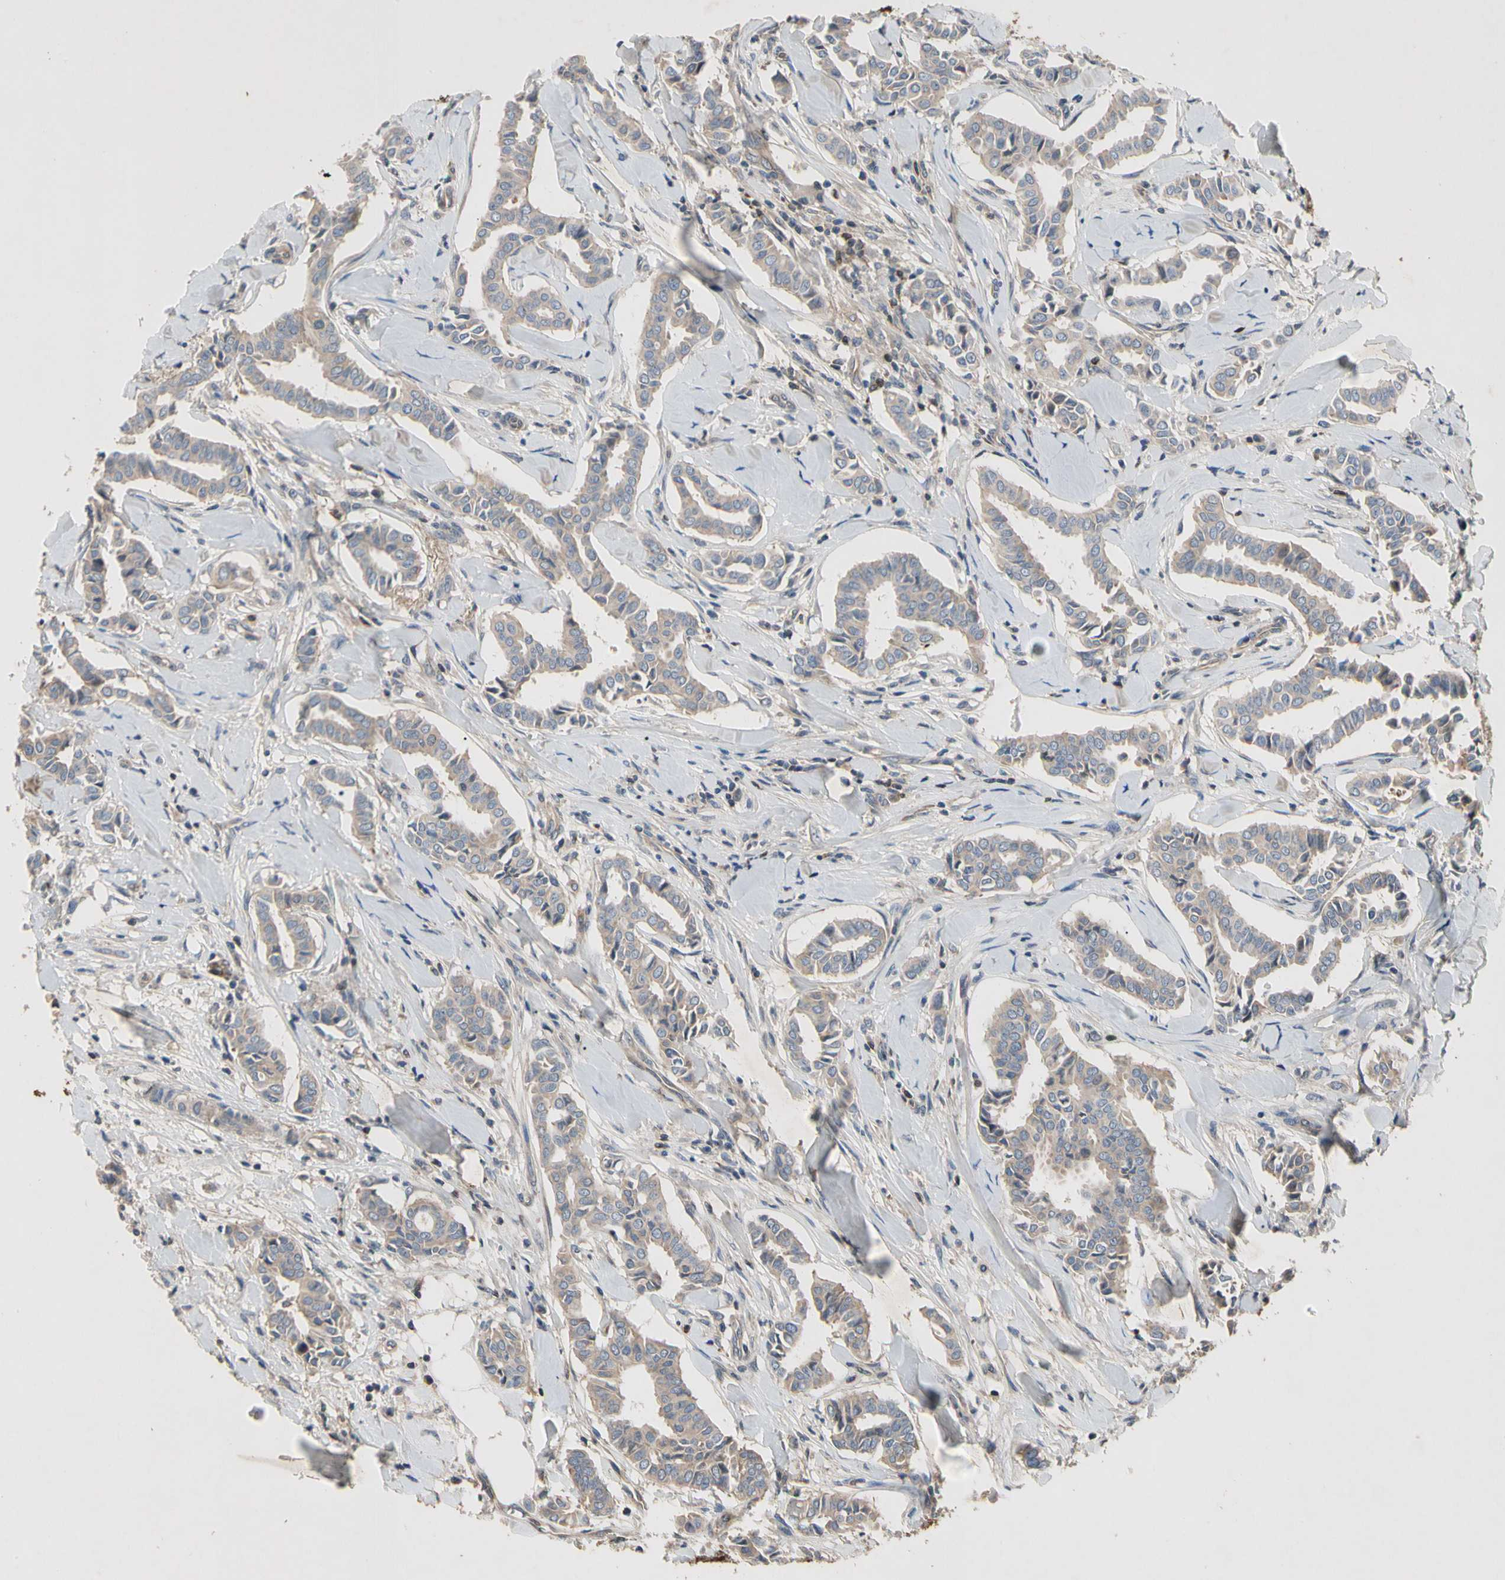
{"staining": {"intensity": "weak", "quantity": ">75%", "location": "cytoplasmic/membranous"}, "tissue": "head and neck cancer", "cell_type": "Tumor cells", "image_type": "cancer", "snomed": [{"axis": "morphology", "description": "Adenocarcinoma, NOS"}, {"axis": "topography", "description": "Salivary gland"}, {"axis": "topography", "description": "Head-Neck"}], "caption": "Adenocarcinoma (head and neck) stained with a brown dye displays weak cytoplasmic/membranous positive positivity in approximately >75% of tumor cells.", "gene": "CRTAC1", "patient": {"sex": "female", "age": 59}}